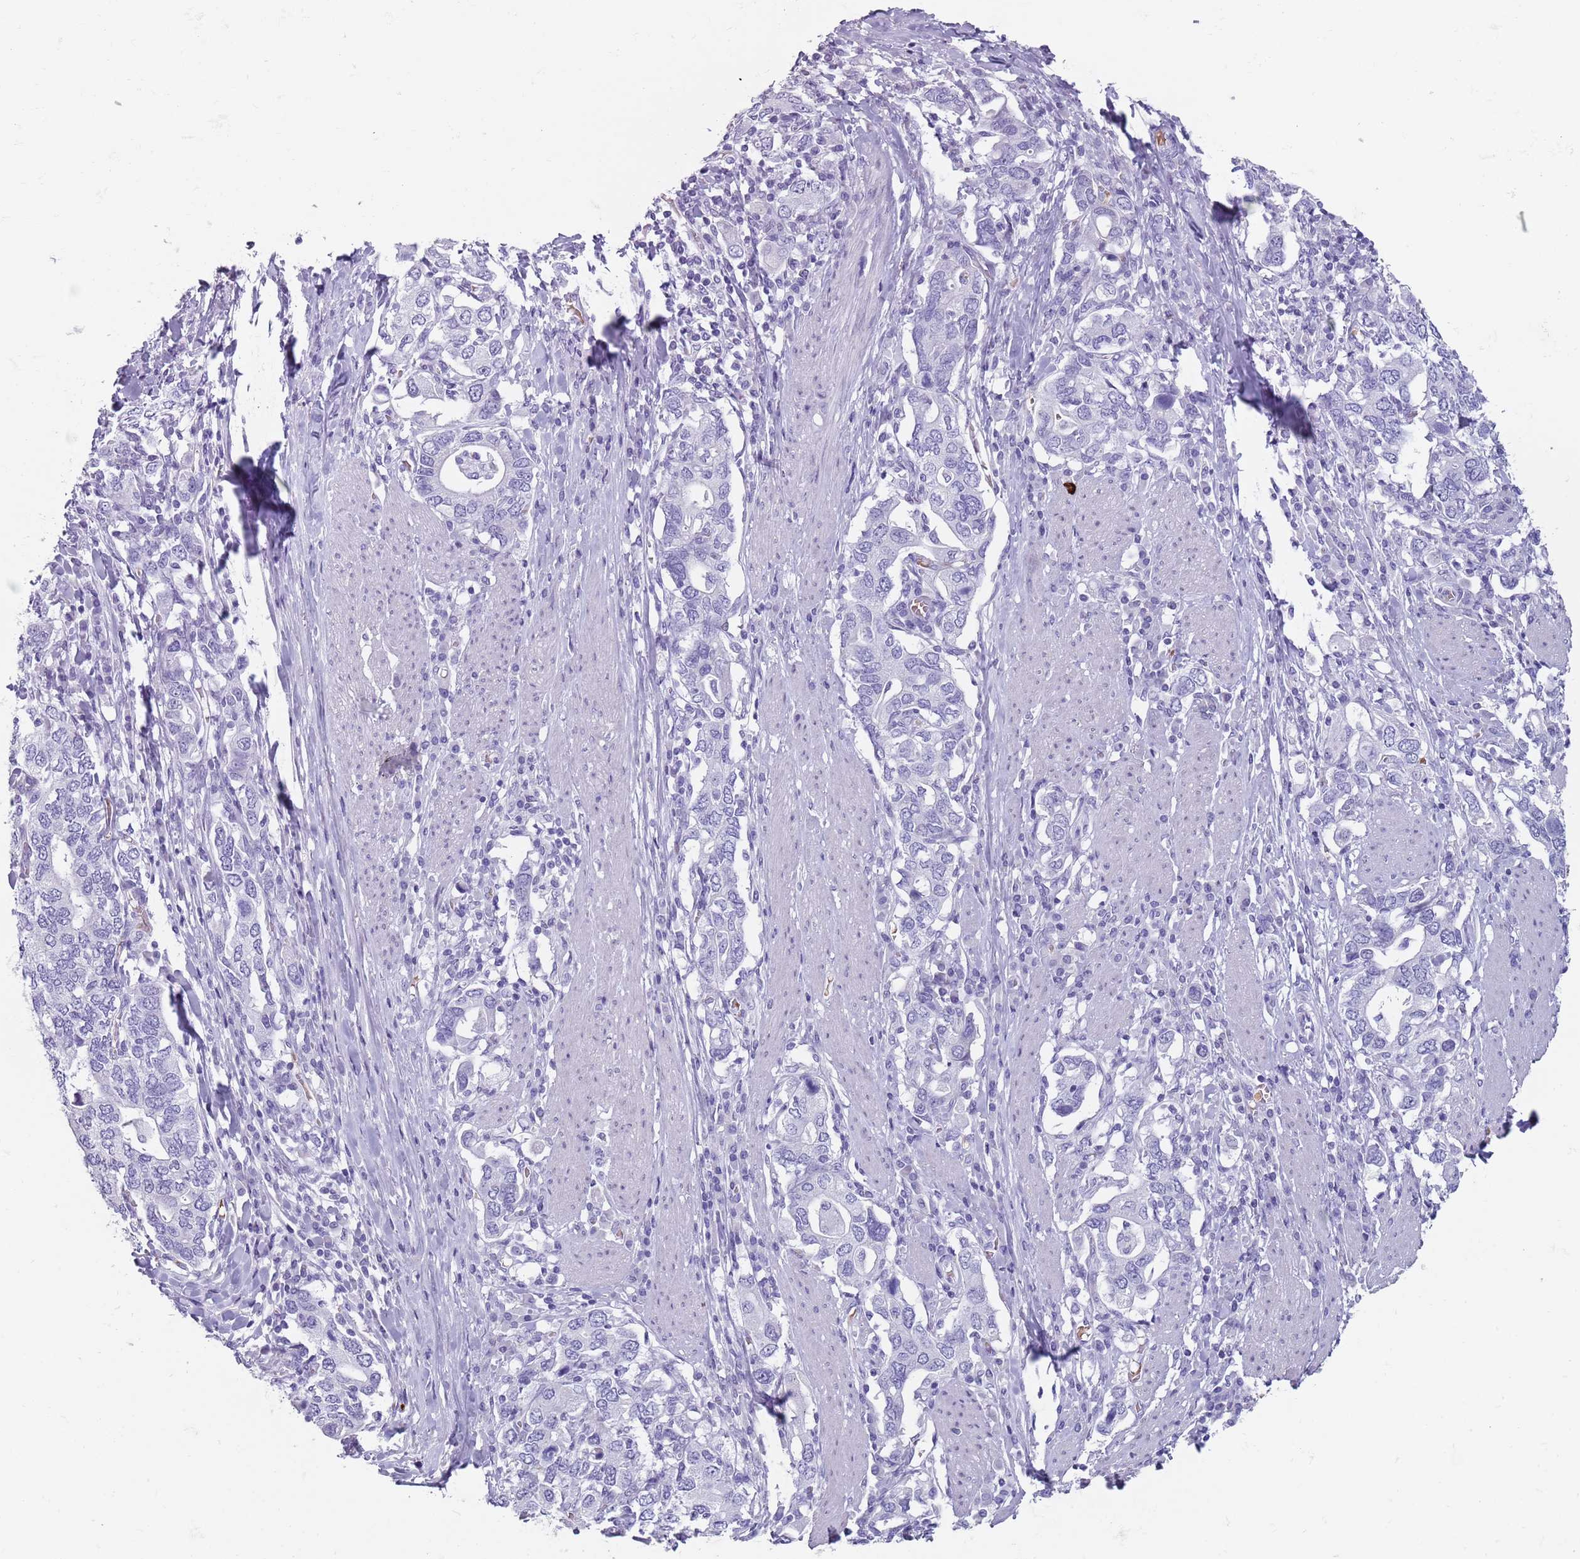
{"staining": {"intensity": "negative", "quantity": "none", "location": "none"}, "tissue": "stomach cancer", "cell_type": "Tumor cells", "image_type": "cancer", "snomed": [{"axis": "morphology", "description": "Adenocarcinoma, NOS"}, {"axis": "topography", "description": "Stomach, upper"}, {"axis": "topography", "description": "Stomach"}], "caption": "There is no significant staining in tumor cells of stomach cancer (adenocarcinoma). (Immunohistochemistry, brightfield microscopy, high magnification).", "gene": "SPESP1", "patient": {"sex": "male", "age": 62}}